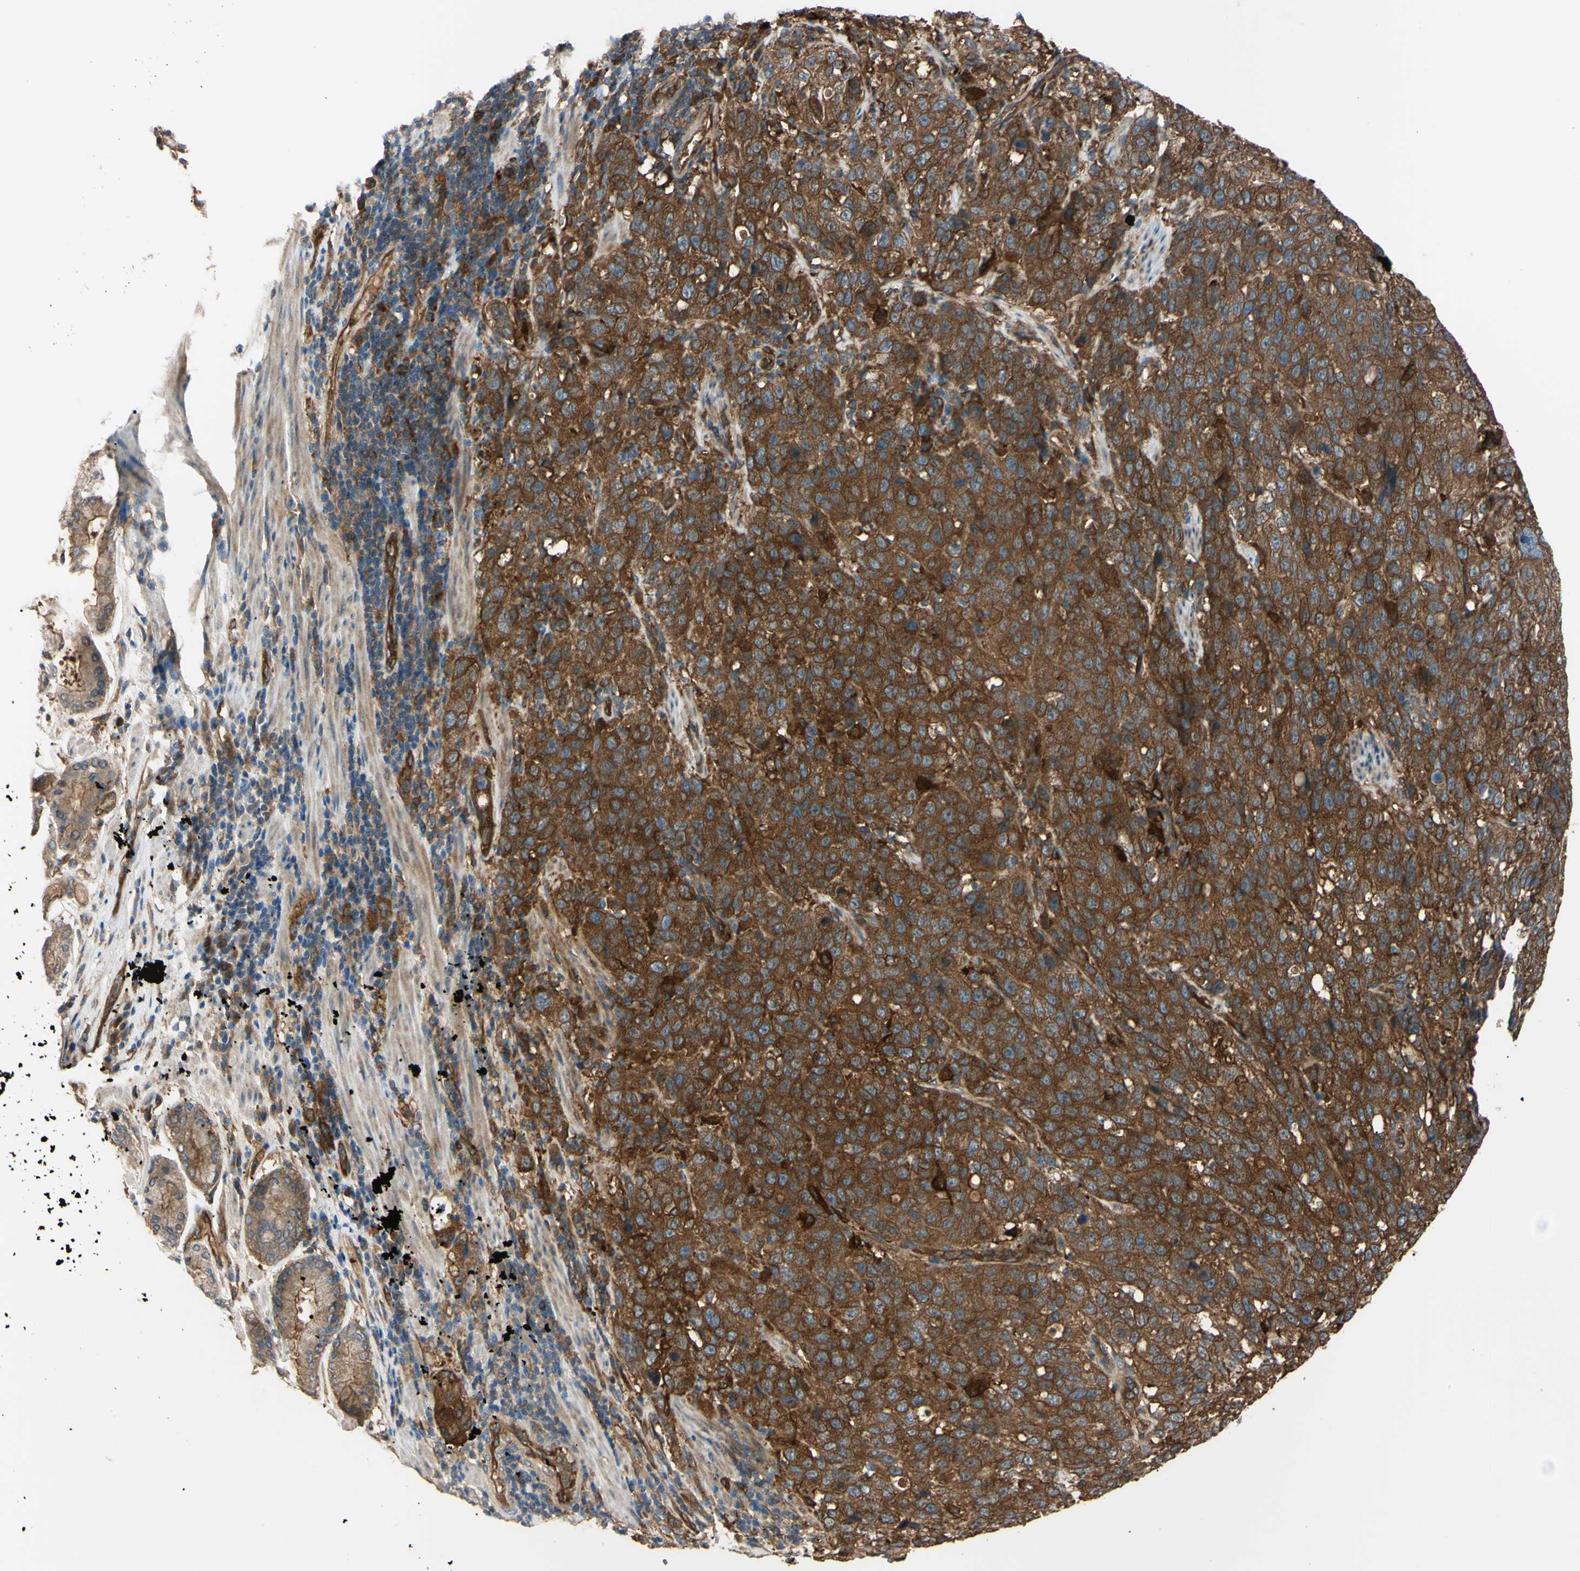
{"staining": {"intensity": "strong", "quantity": ">75%", "location": "cytoplasmic/membranous"}, "tissue": "stomach cancer", "cell_type": "Tumor cells", "image_type": "cancer", "snomed": [{"axis": "morphology", "description": "Normal tissue, NOS"}, {"axis": "morphology", "description": "Adenocarcinoma, NOS"}, {"axis": "topography", "description": "Stomach"}], "caption": "Tumor cells reveal strong cytoplasmic/membranous positivity in about >75% of cells in stomach cancer (adenocarcinoma).", "gene": "PTPN12", "patient": {"sex": "male", "age": 48}}